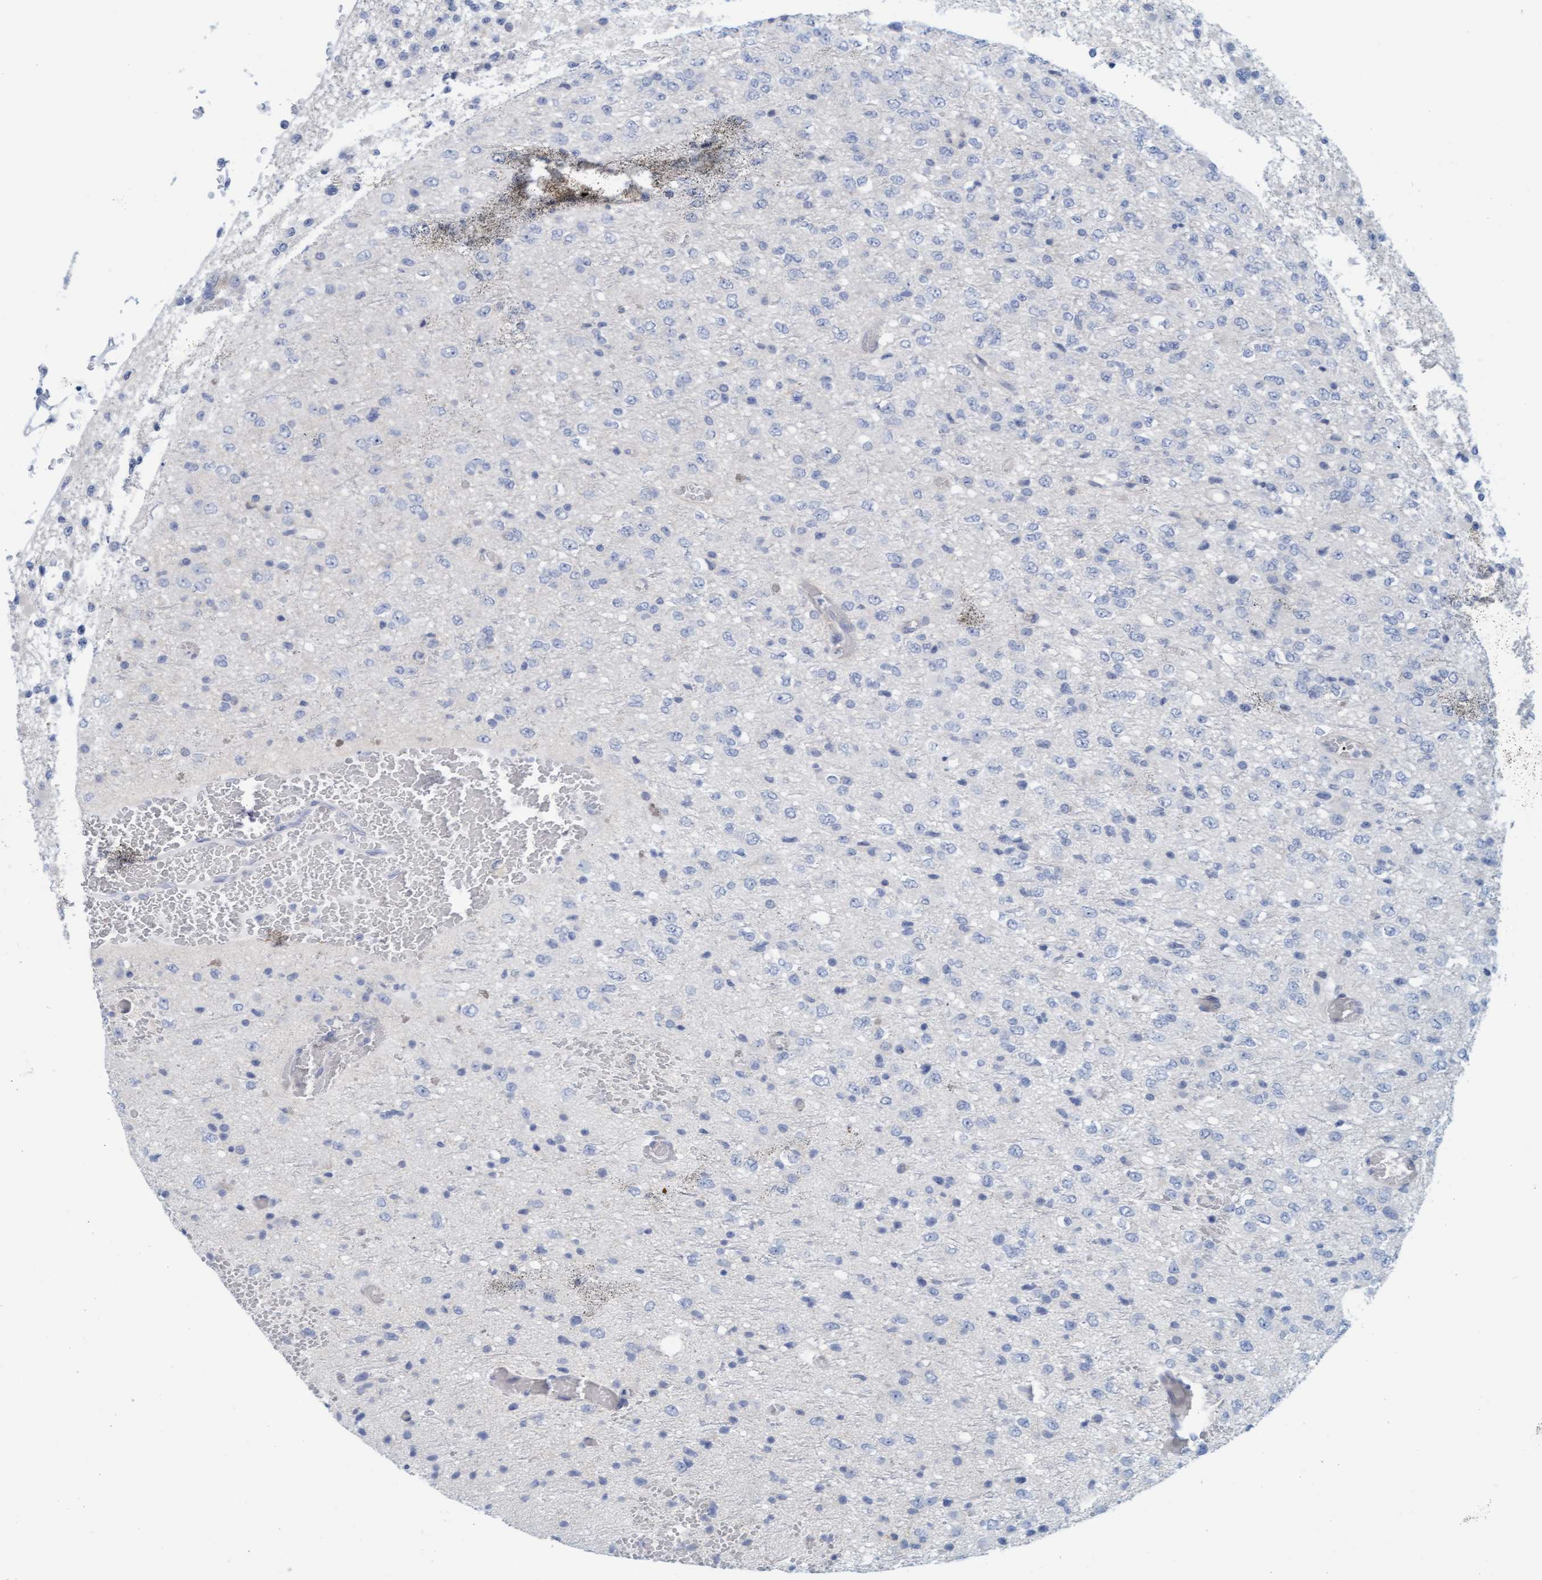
{"staining": {"intensity": "negative", "quantity": "none", "location": "none"}, "tissue": "glioma", "cell_type": "Tumor cells", "image_type": "cancer", "snomed": [{"axis": "morphology", "description": "Glioma, malignant, High grade"}, {"axis": "topography", "description": "pancreas cauda"}], "caption": "Tumor cells show no significant protein positivity in malignant high-grade glioma.", "gene": "CPA3", "patient": {"sex": "male", "age": 60}}